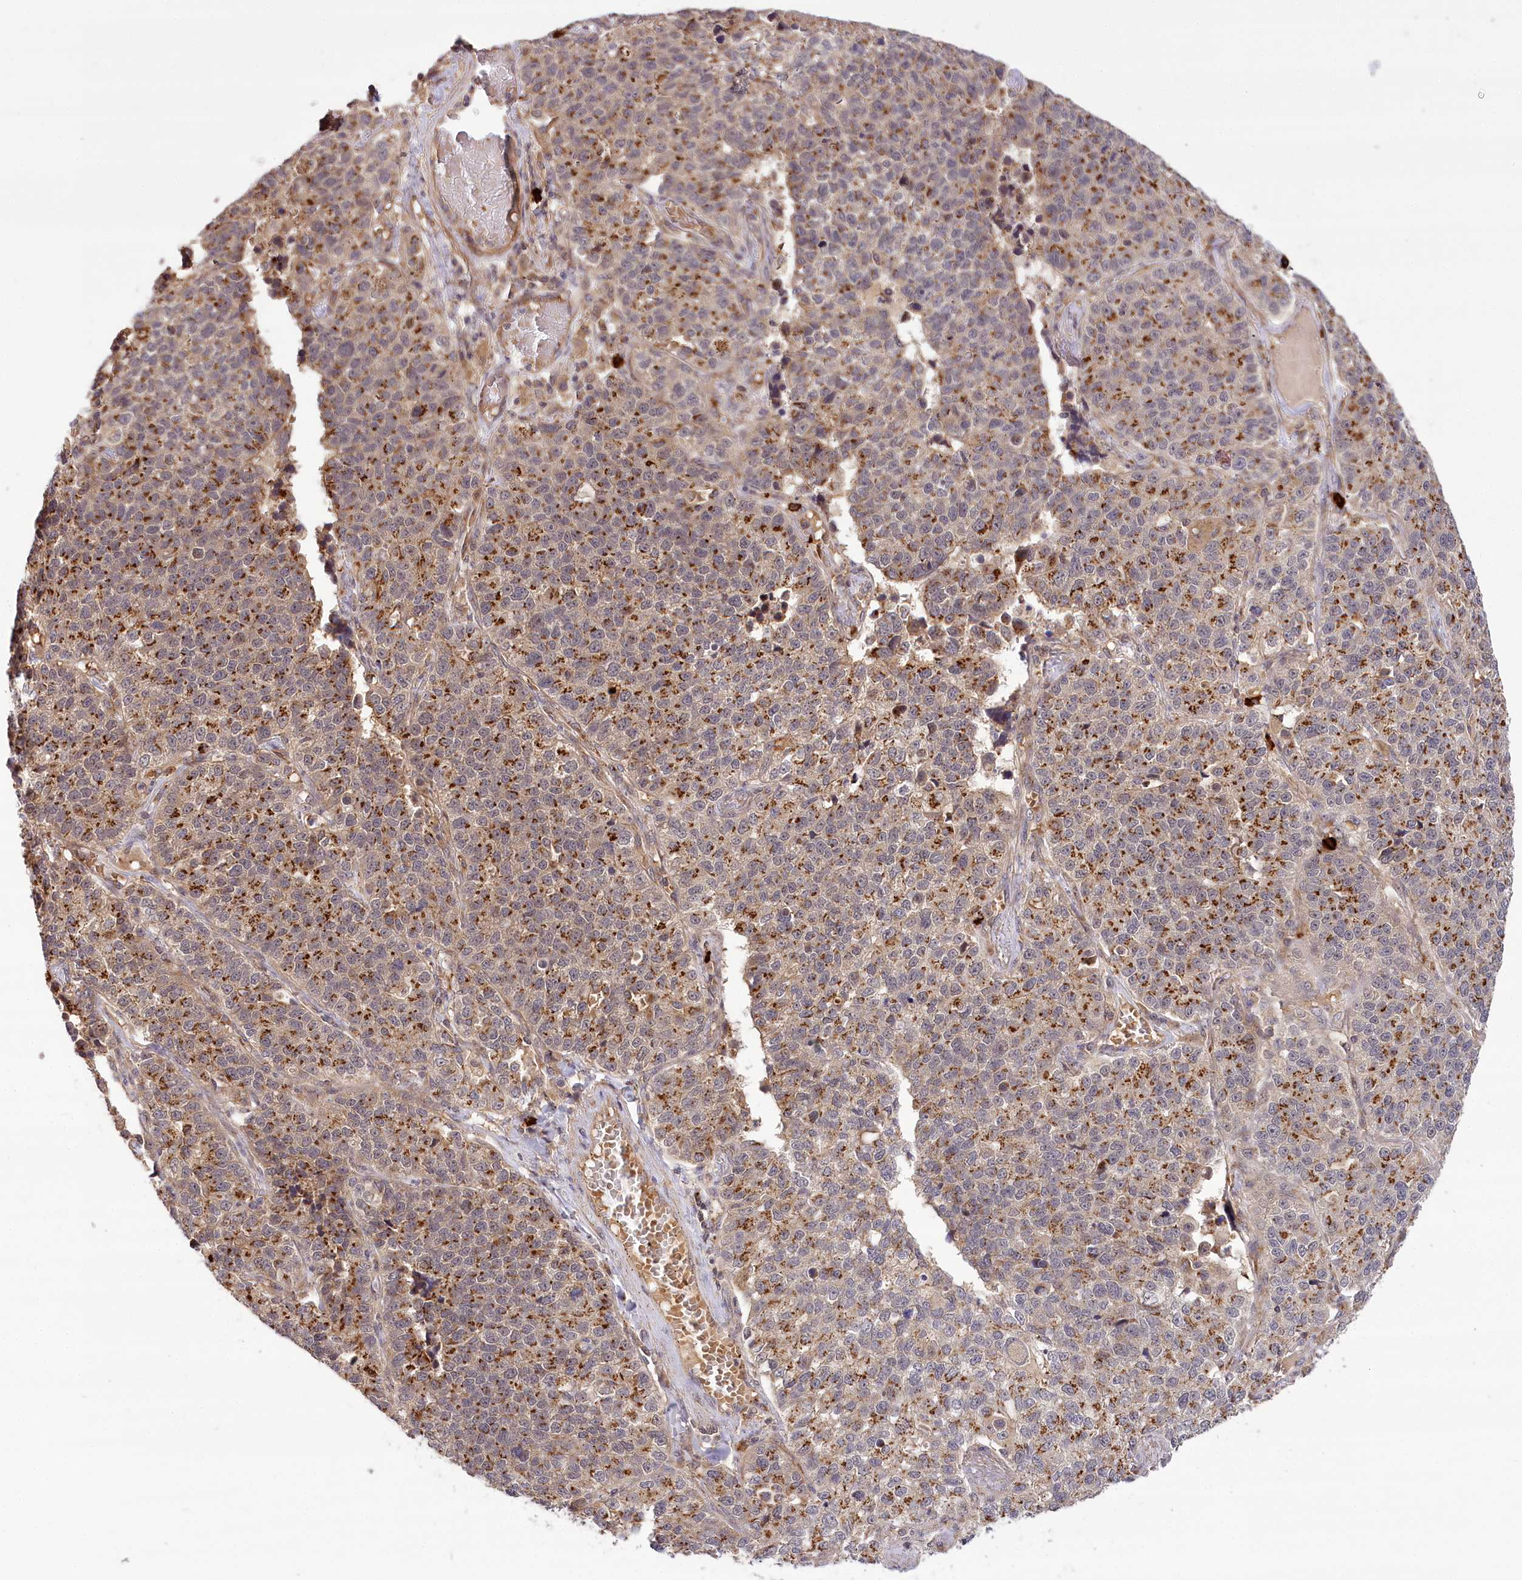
{"staining": {"intensity": "strong", "quantity": ">75%", "location": "cytoplasmic/membranous"}, "tissue": "lung cancer", "cell_type": "Tumor cells", "image_type": "cancer", "snomed": [{"axis": "morphology", "description": "Adenocarcinoma, NOS"}, {"axis": "topography", "description": "Lung"}], "caption": "Immunohistochemical staining of human adenocarcinoma (lung) displays high levels of strong cytoplasmic/membranous expression in about >75% of tumor cells. The protein of interest is stained brown, and the nuclei are stained in blue (DAB IHC with brightfield microscopy, high magnification).", "gene": "CARD19", "patient": {"sex": "male", "age": 49}}